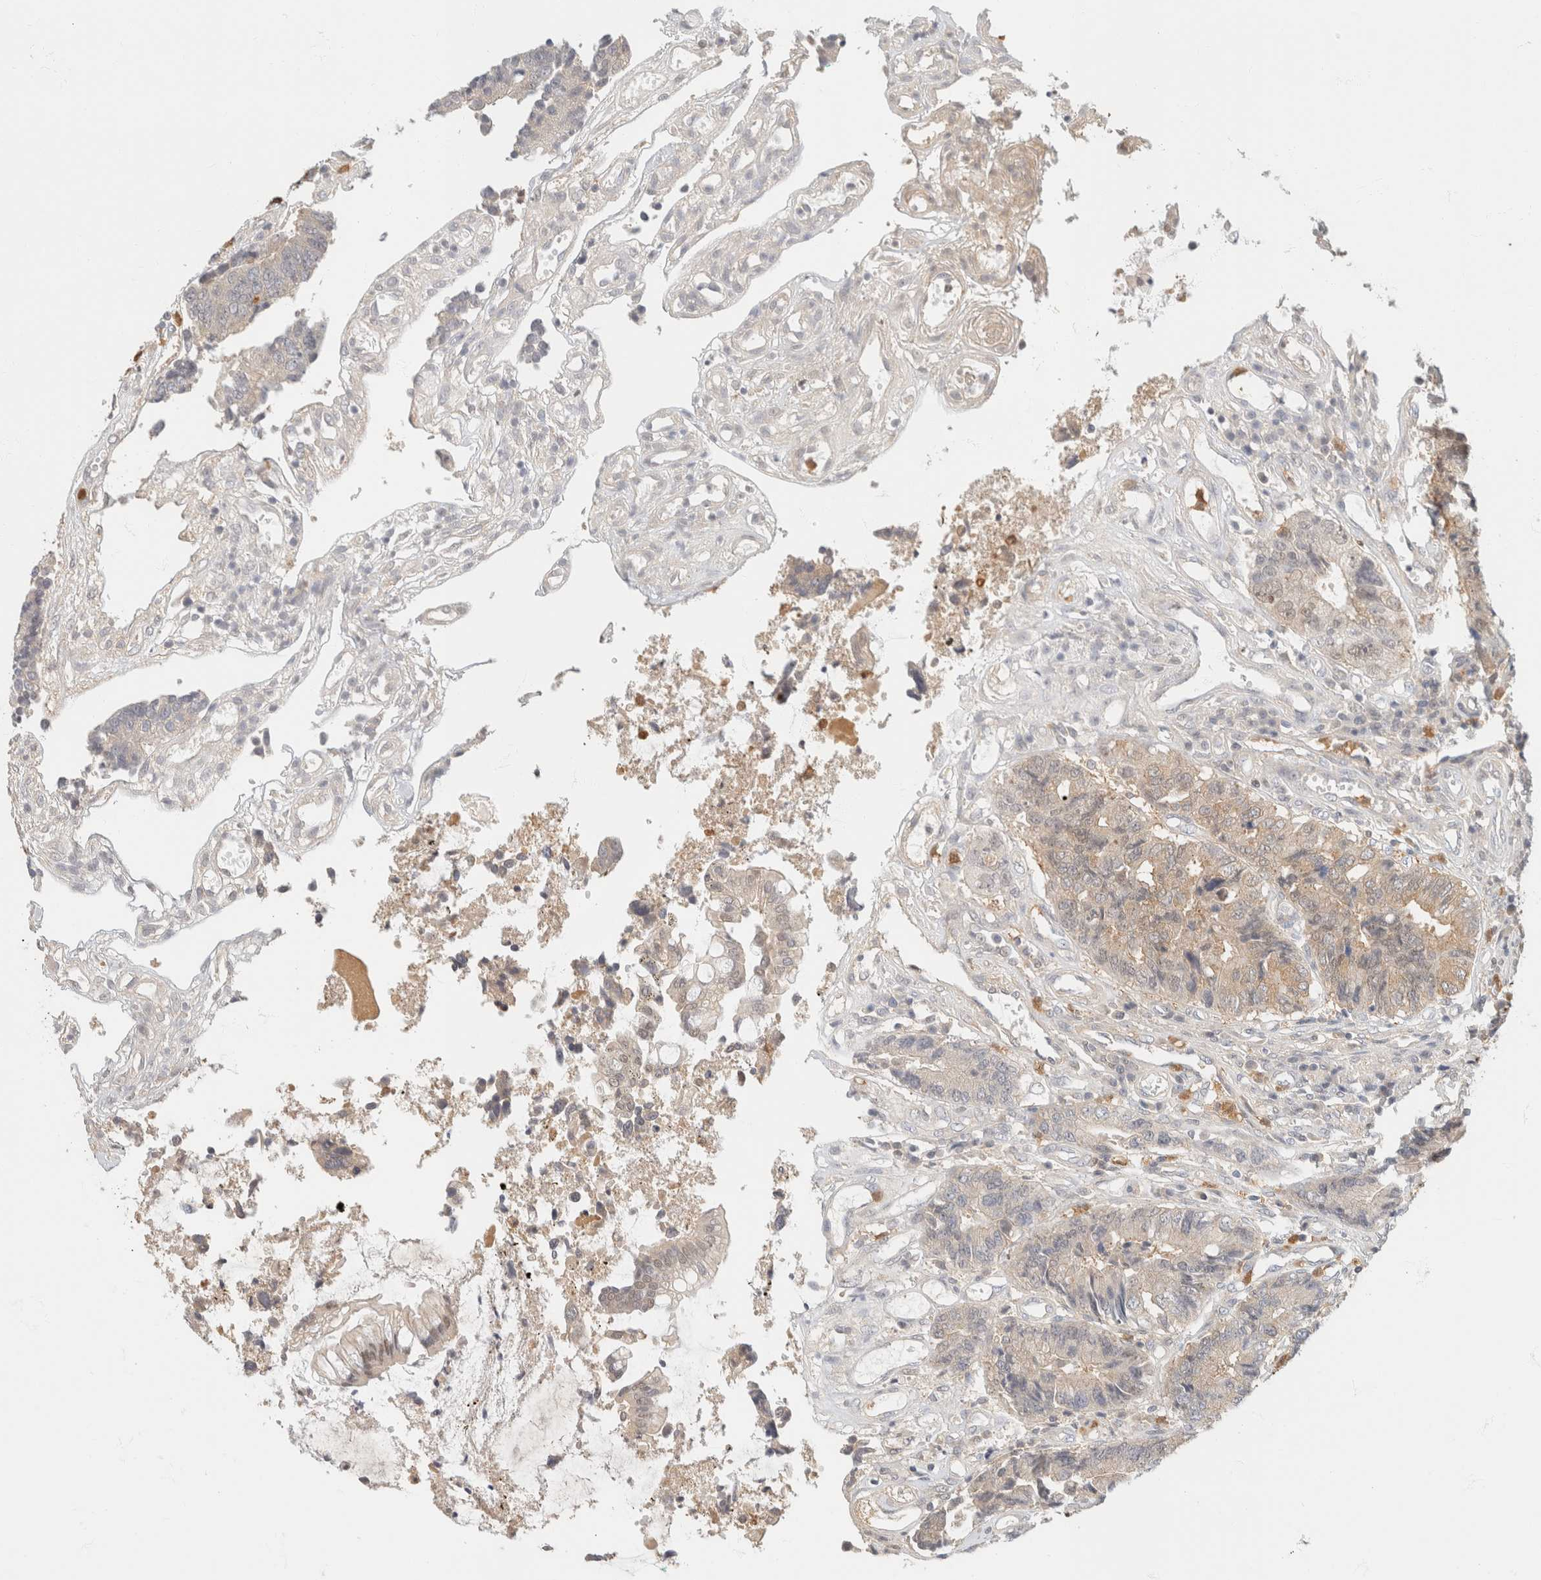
{"staining": {"intensity": "weak", "quantity": "<25%", "location": "cytoplasmic/membranous"}, "tissue": "colorectal cancer", "cell_type": "Tumor cells", "image_type": "cancer", "snomed": [{"axis": "morphology", "description": "Adenocarcinoma, NOS"}, {"axis": "topography", "description": "Rectum"}], "caption": "Tumor cells show no significant positivity in adenocarcinoma (colorectal).", "gene": "GPI", "patient": {"sex": "male", "age": 84}}